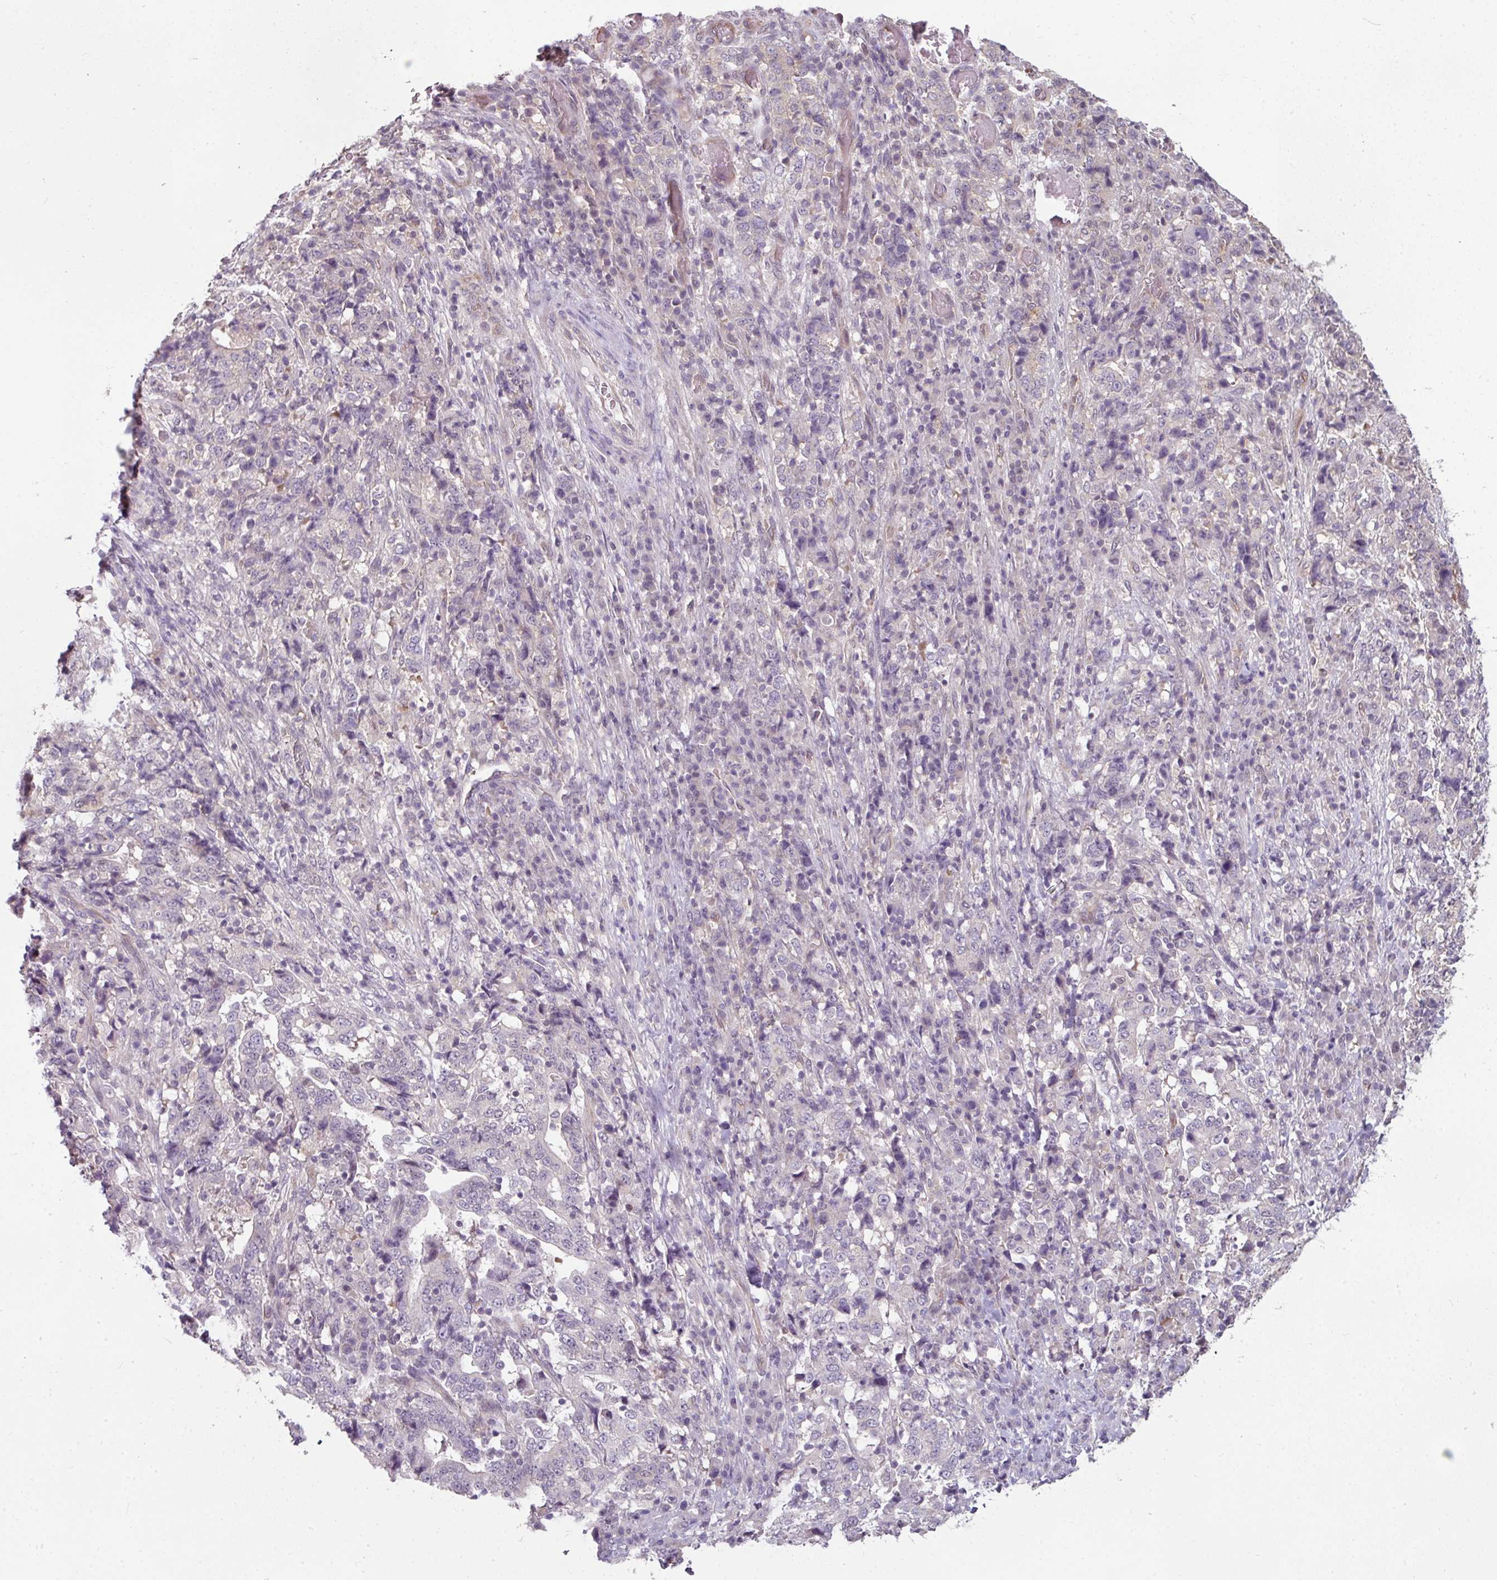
{"staining": {"intensity": "negative", "quantity": "none", "location": "none"}, "tissue": "stomach cancer", "cell_type": "Tumor cells", "image_type": "cancer", "snomed": [{"axis": "morphology", "description": "Normal tissue, NOS"}, {"axis": "morphology", "description": "Adenocarcinoma, NOS"}, {"axis": "topography", "description": "Stomach, upper"}, {"axis": "topography", "description": "Stomach"}], "caption": "An image of adenocarcinoma (stomach) stained for a protein exhibits no brown staining in tumor cells.", "gene": "C19orf33", "patient": {"sex": "male", "age": 59}}